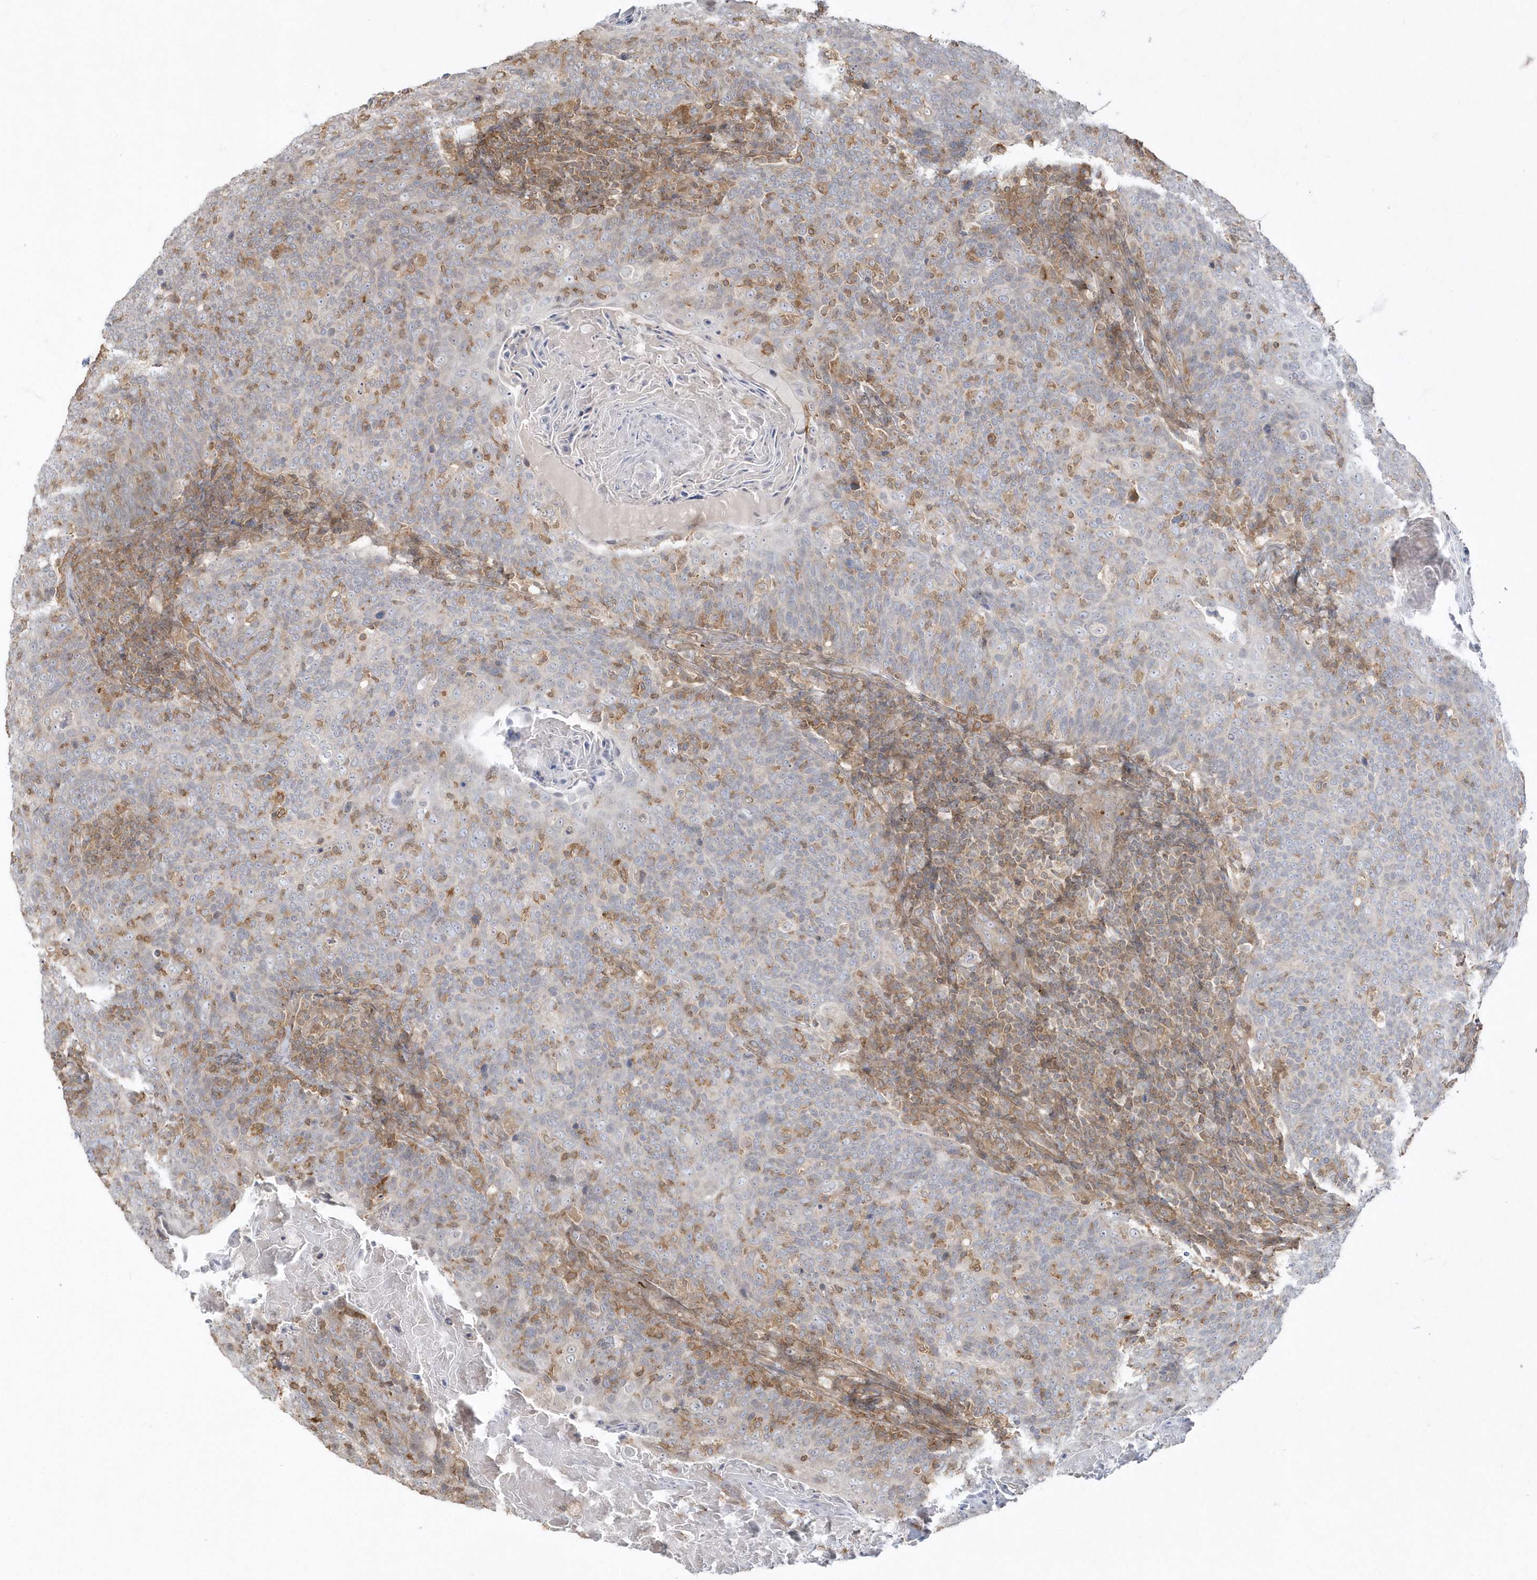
{"staining": {"intensity": "negative", "quantity": "none", "location": "none"}, "tissue": "head and neck cancer", "cell_type": "Tumor cells", "image_type": "cancer", "snomed": [{"axis": "morphology", "description": "Squamous cell carcinoma, NOS"}, {"axis": "morphology", "description": "Squamous cell carcinoma, metastatic, NOS"}, {"axis": "topography", "description": "Lymph node"}, {"axis": "topography", "description": "Head-Neck"}], "caption": "This is an immunohistochemistry histopathology image of human metastatic squamous cell carcinoma (head and neck). There is no staining in tumor cells.", "gene": "BSN", "patient": {"sex": "male", "age": 62}}